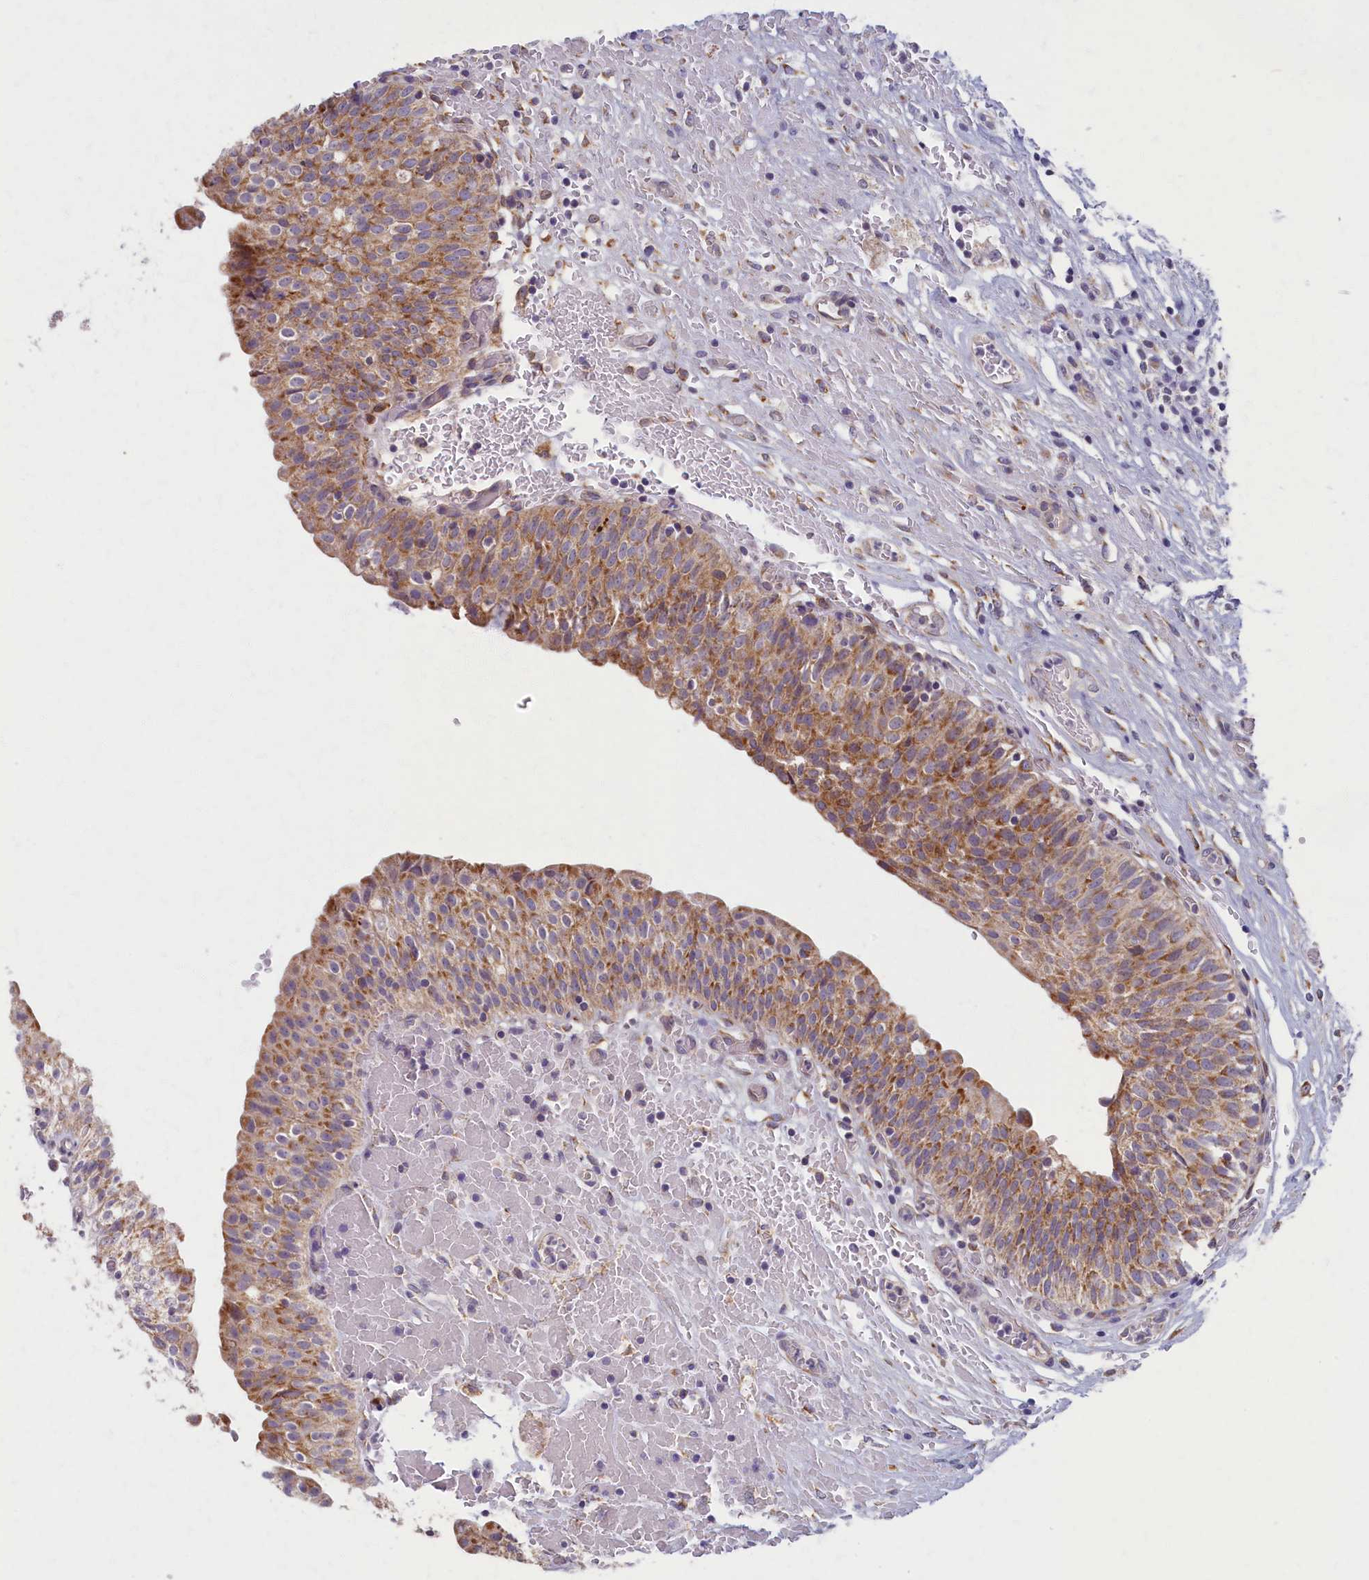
{"staining": {"intensity": "moderate", "quantity": ">75%", "location": "cytoplasmic/membranous"}, "tissue": "urinary bladder", "cell_type": "Urothelial cells", "image_type": "normal", "snomed": [{"axis": "morphology", "description": "Normal tissue, NOS"}, {"axis": "topography", "description": "Urinary bladder"}], "caption": "This histopathology image demonstrates immunohistochemistry (IHC) staining of normal urinary bladder, with medium moderate cytoplasmic/membranous expression in approximately >75% of urothelial cells.", "gene": "MRPS25", "patient": {"sex": "male", "age": 55}}